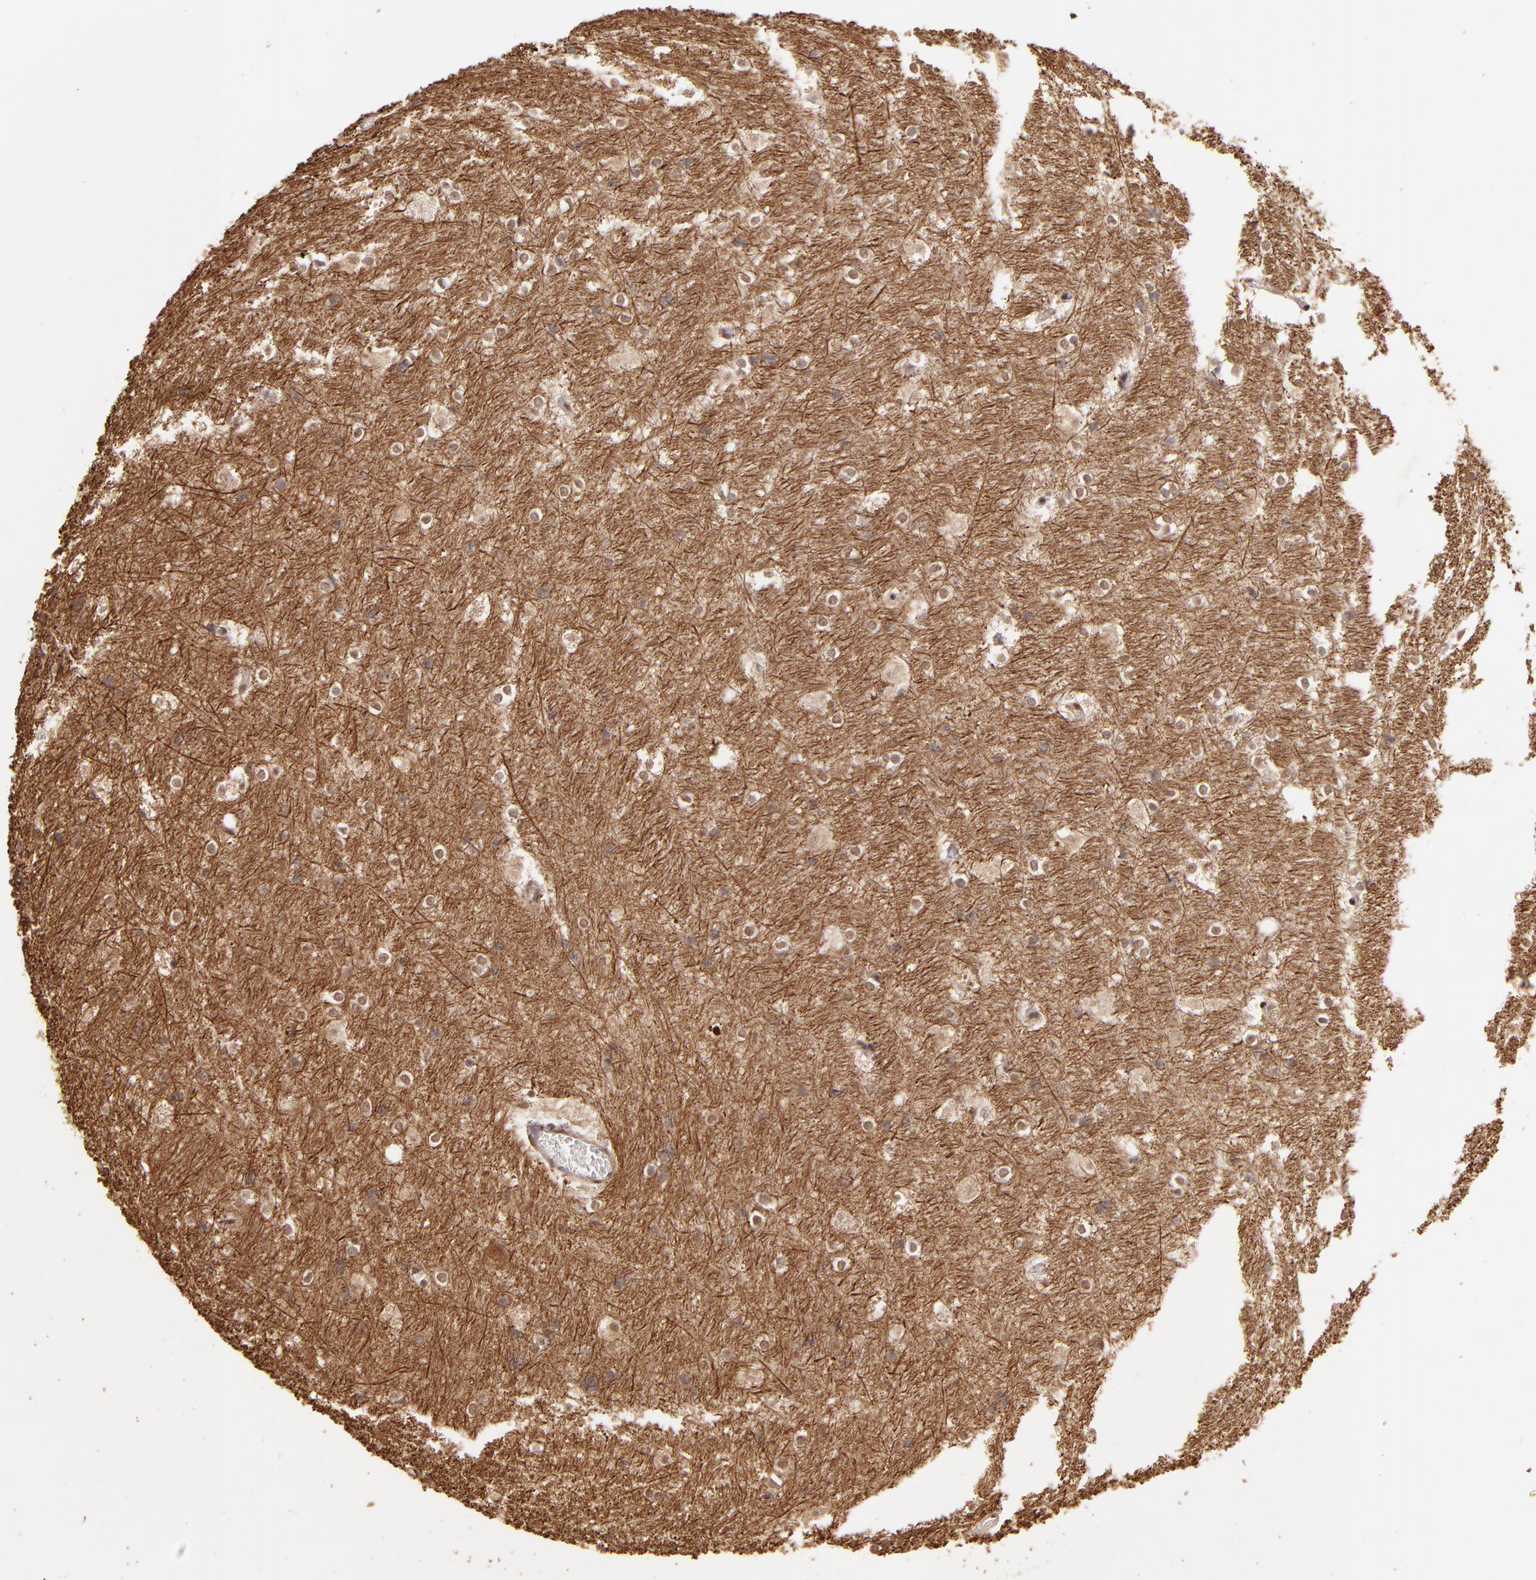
{"staining": {"intensity": "weak", "quantity": "25%-75%", "location": "nuclear"}, "tissue": "hippocampus", "cell_type": "Glial cells", "image_type": "normal", "snomed": [{"axis": "morphology", "description": "Normal tissue, NOS"}, {"axis": "topography", "description": "Hippocampus"}], "caption": "IHC (DAB) staining of unremarkable hippocampus shows weak nuclear protein expression in about 25%-75% of glial cells. The staining was performed using DAB, with brown indicating positive protein expression. Nuclei are stained blue with hematoxylin.", "gene": "CLOCK", "patient": {"sex": "female", "age": 19}}